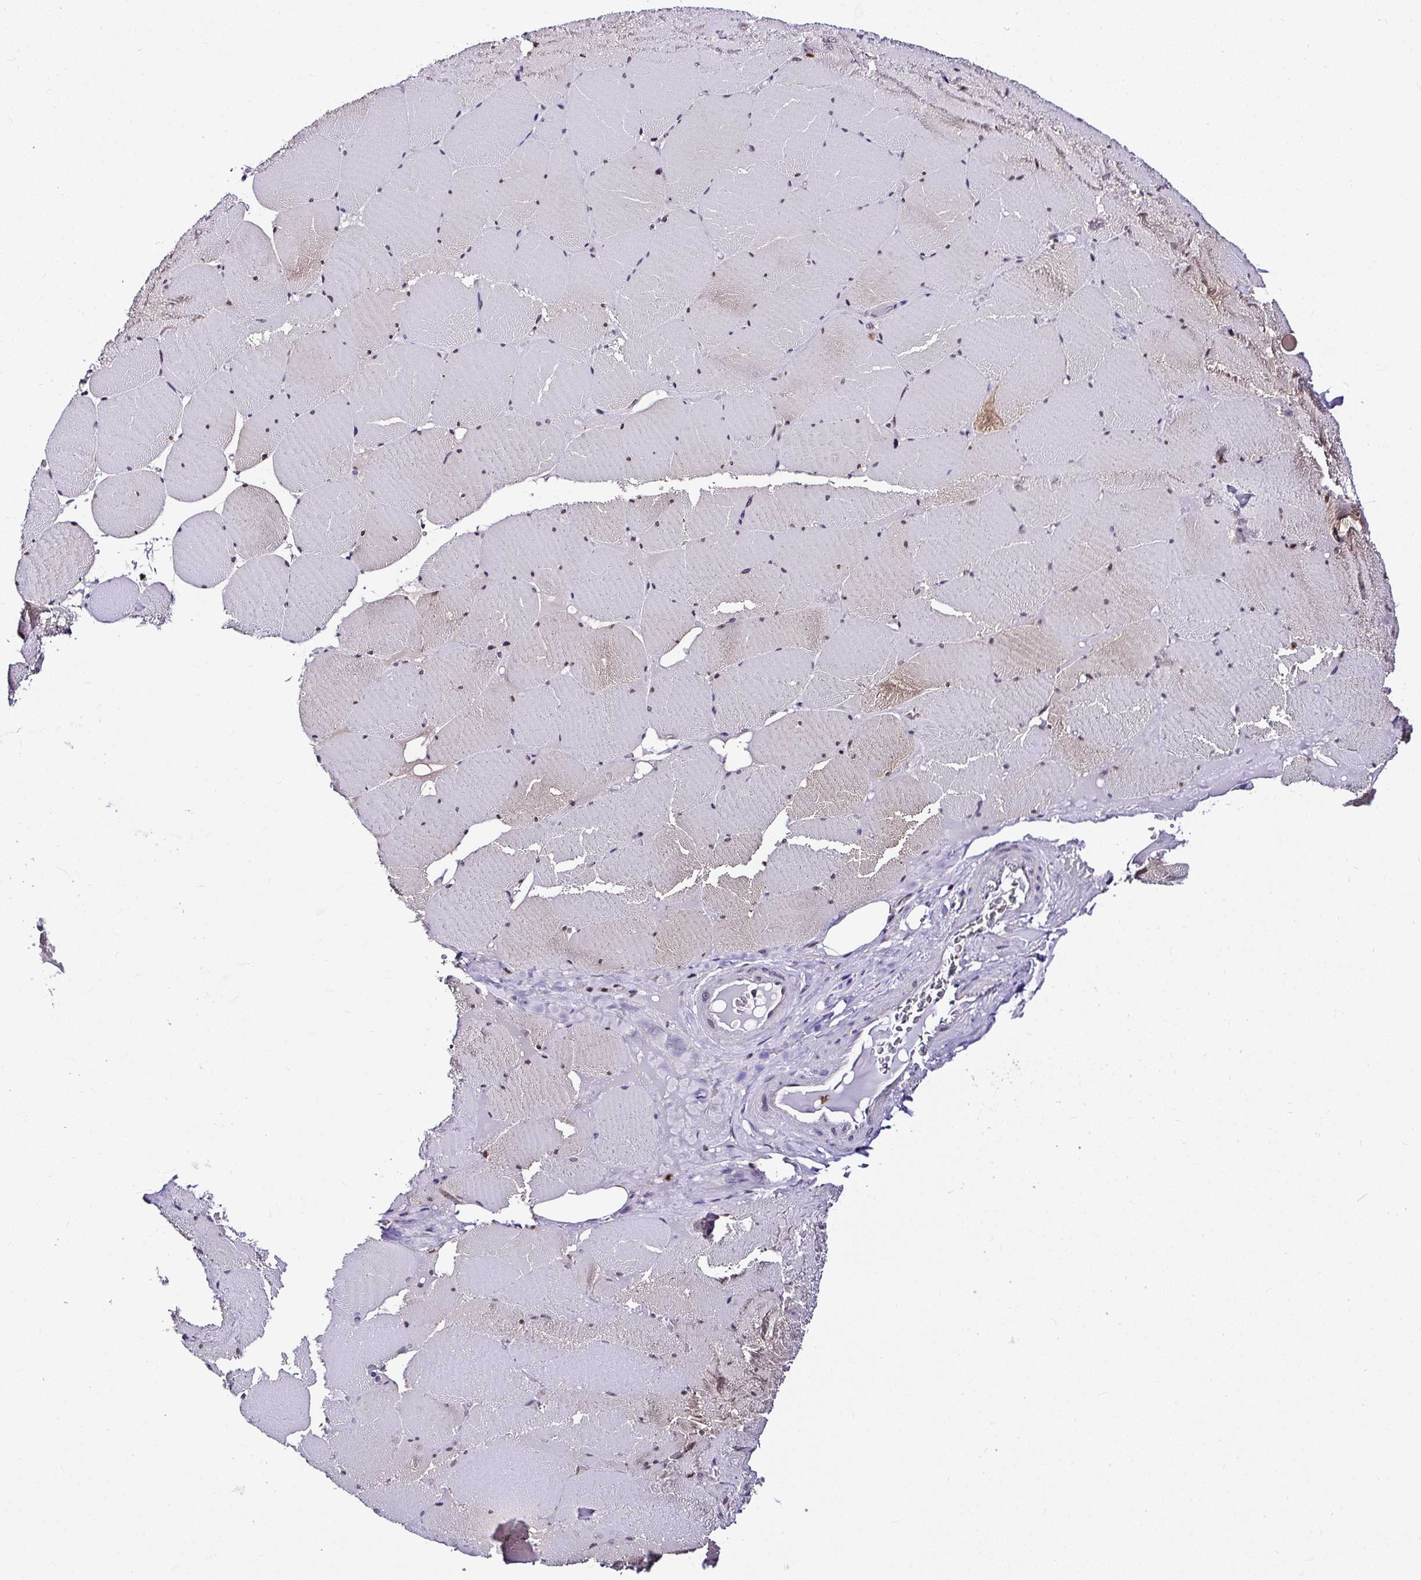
{"staining": {"intensity": "weak", "quantity": "25%-75%", "location": "cytoplasmic/membranous,nuclear"}, "tissue": "skeletal muscle", "cell_type": "Myocytes", "image_type": "normal", "snomed": [{"axis": "morphology", "description": "Normal tissue, NOS"}, {"axis": "topography", "description": "Skeletal muscle"}, {"axis": "topography", "description": "Head-Neck"}], "caption": "Immunohistochemical staining of benign skeletal muscle demonstrates 25%-75% levels of weak cytoplasmic/membranous,nuclear protein expression in about 25%-75% of myocytes. (DAB IHC, brown staining for protein, blue staining for nuclei).", "gene": "PIN4", "patient": {"sex": "male", "age": 66}}